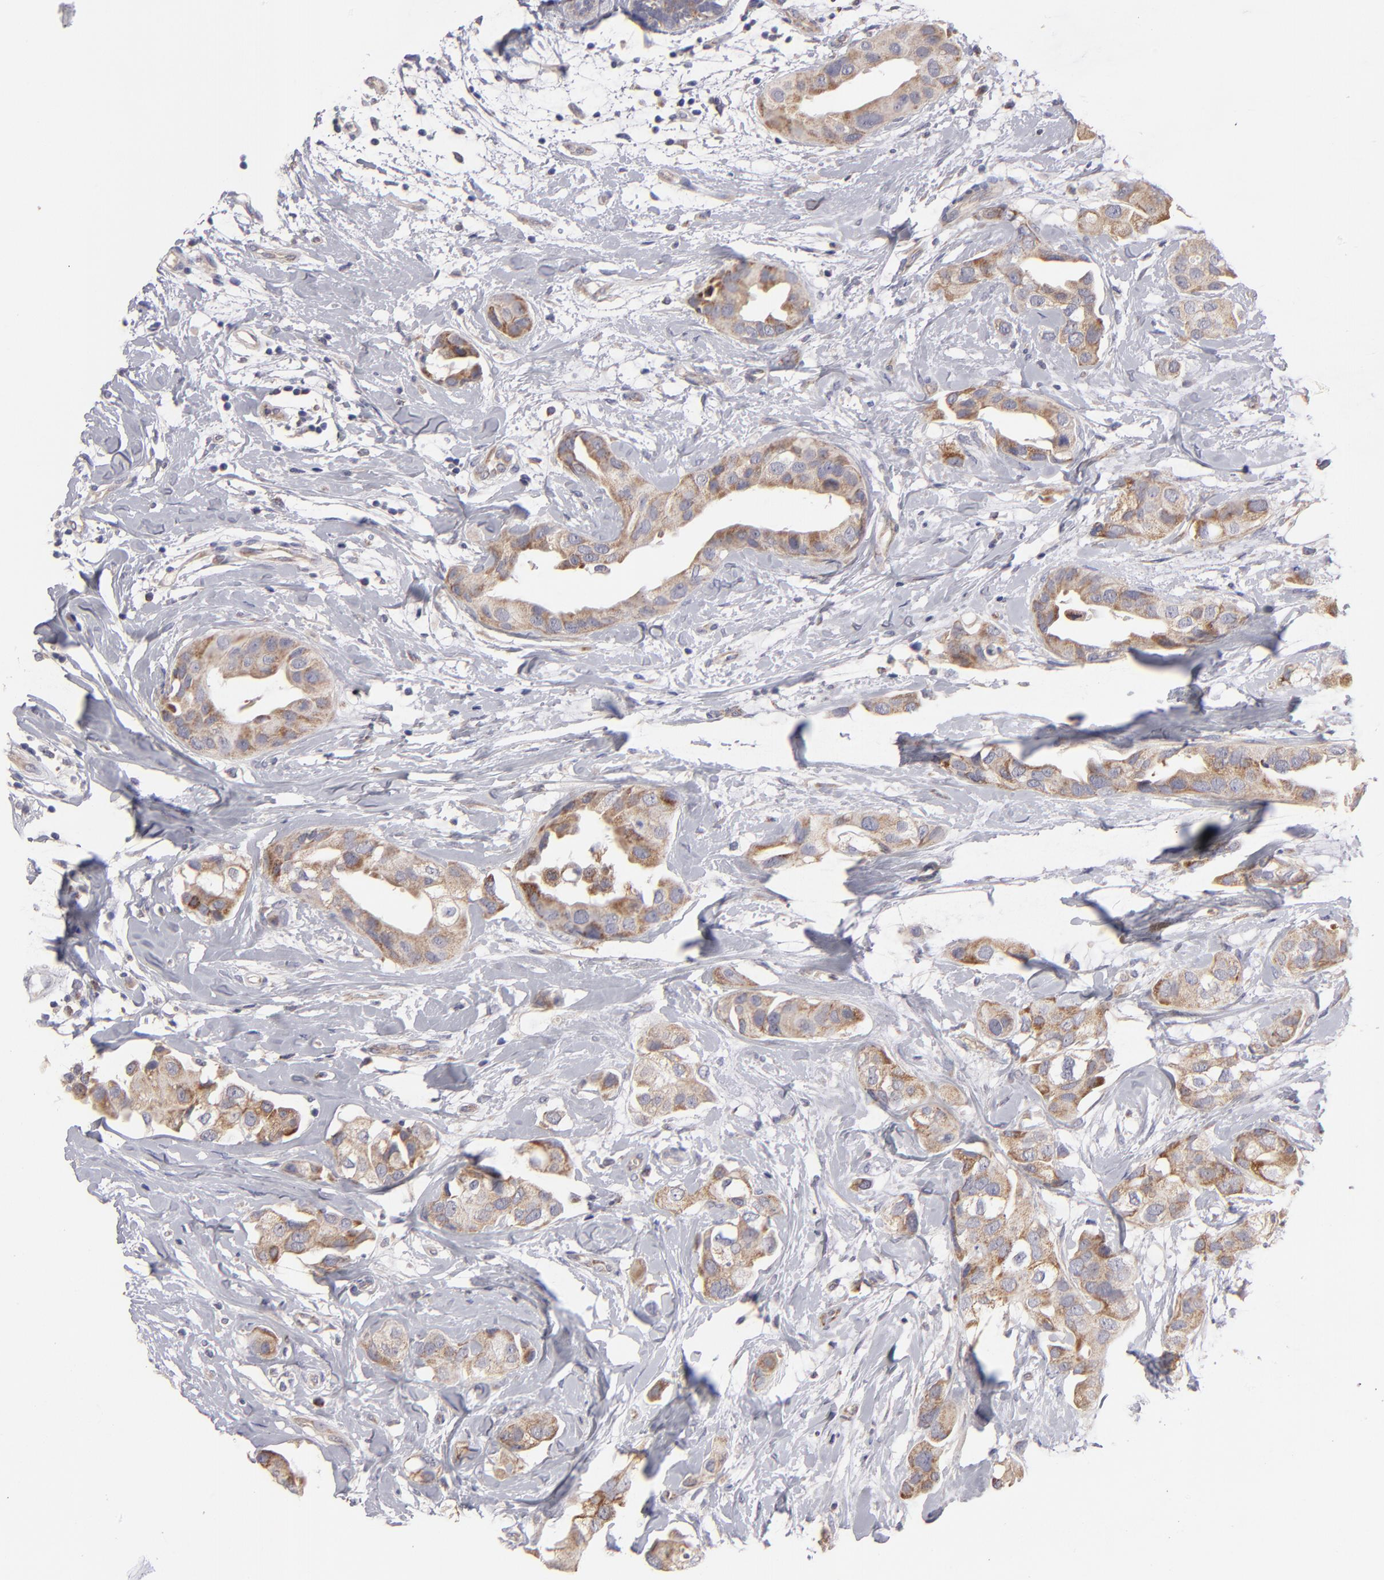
{"staining": {"intensity": "moderate", "quantity": ">75%", "location": "cytoplasmic/membranous"}, "tissue": "breast cancer", "cell_type": "Tumor cells", "image_type": "cancer", "snomed": [{"axis": "morphology", "description": "Duct carcinoma"}, {"axis": "topography", "description": "Breast"}], "caption": "Tumor cells demonstrate medium levels of moderate cytoplasmic/membranous expression in approximately >75% of cells in breast cancer (intraductal carcinoma).", "gene": "HCCS", "patient": {"sex": "female", "age": 40}}